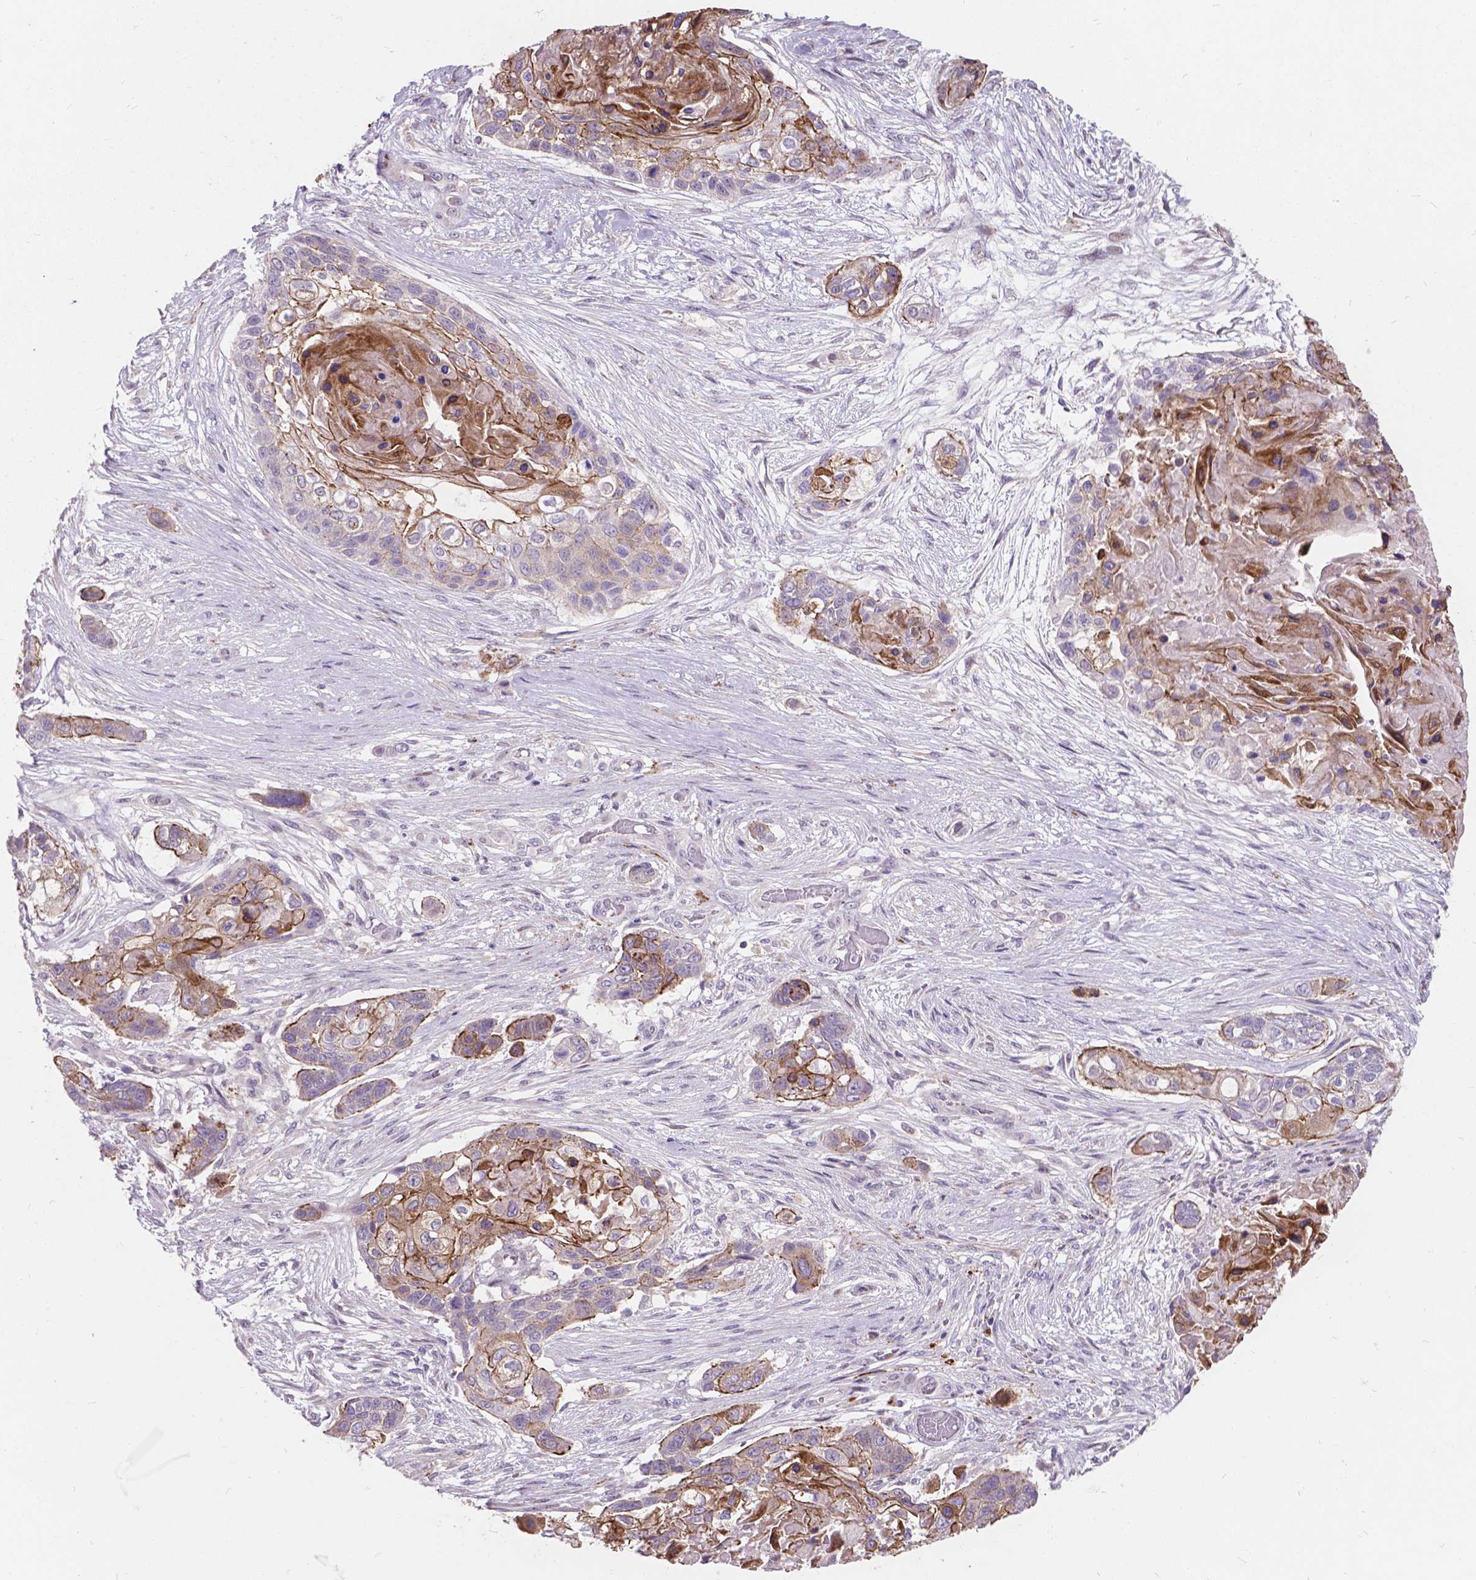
{"staining": {"intensity": "moderate", "quantity": "<25%", "location": "cytoplasmic/membranous"}, "tissue": "lung cancer", "cell_type": "Tumor cells", "image_type": "cancer", "snomed": [{"axis": "morphology", "description": "Squamous cell carcinoma, NOS"}, {"axis": "topography", "description": "Lung"}], "caption": "Tumor cells exhibit low levels of moderate cytoplasmic/membranous expression in approximately <25% of cells in lung cancer (squamous cell carcinoma).", "gene": "MYH14", "patient": {"sex": "male", "age": 69}}